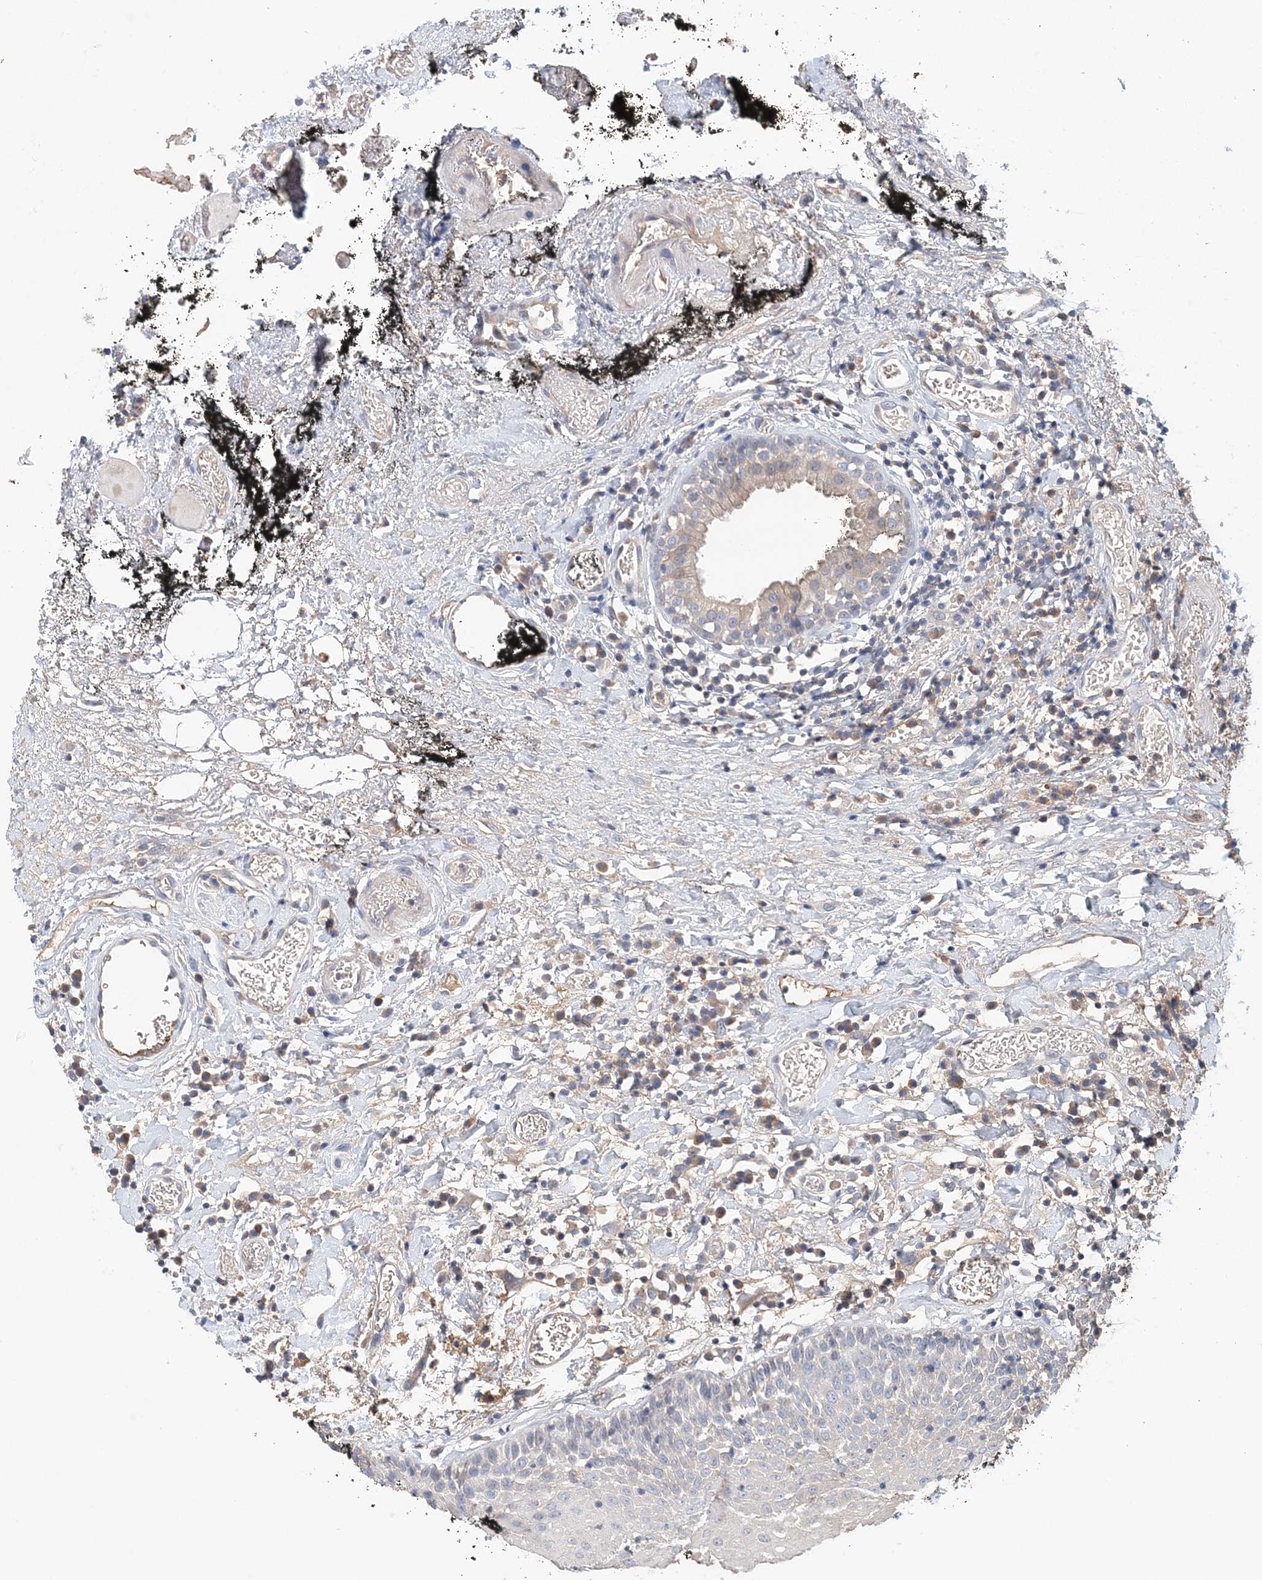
{"staining": {"intensity": "negative", "quantity": "none", "location": "none"}, "tissue": "oral mucosa", "cell_type": "Squamous epithelial cells", "image_type": "normal", "snomed": [{"axis": "morphology", "description": "Normal tissue, NOS"}, {"axis": "topography", "description": "Oral tissue"}], "caption": "This is an immunohistochemistry (IHC) photomicrograph of unremarkable oral mucosa. There is no staining in squamous epithelial cells.", "gene": "SYCP3", "patient": {"sex": "male", "age": 74}}